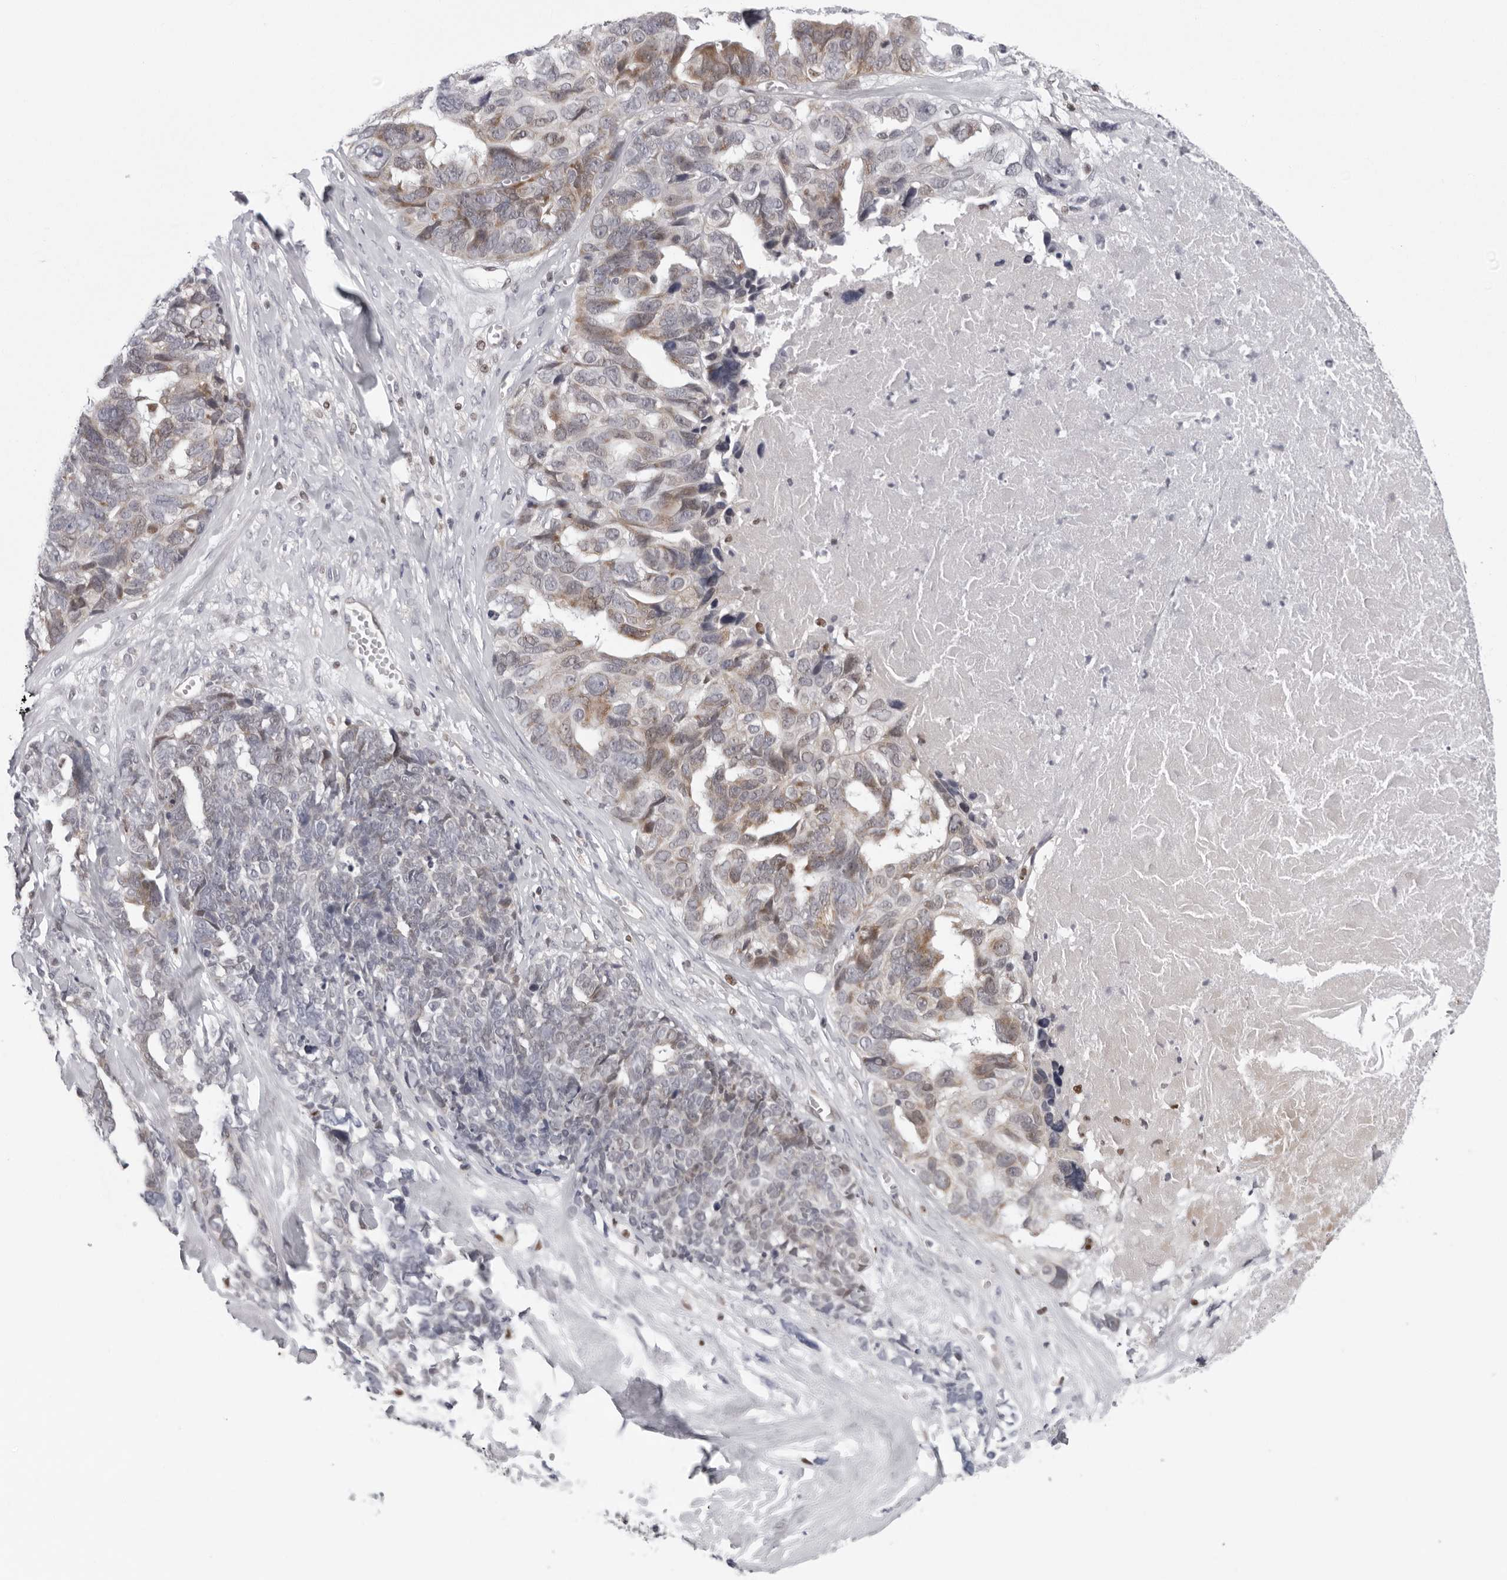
{"staining": {"intensity": "moderate", "quantity": "25%-75%", "location": "cytoplasmic/membranous"}, "tissue": "ovarian cancer", "cell_type": "Tumor cells", "image_type": "cancer", "snomed": [{"axis": "morphology", "description": "Cystadenocarcinoma, serous, NOS"}, {"axis": "topography", "description": "Ovary"}], "caption": "DAB (3,3'-diaminobenzidine) immunohistochemical staining of human serous cystadenocarcinoma (ovarian) demonstrates moderate cytoplasmic/membranous protein positivity in about 25%-75% of tumor cells.", "gene": "CPT2", "patient": {"sex": "female", "age": 79}}